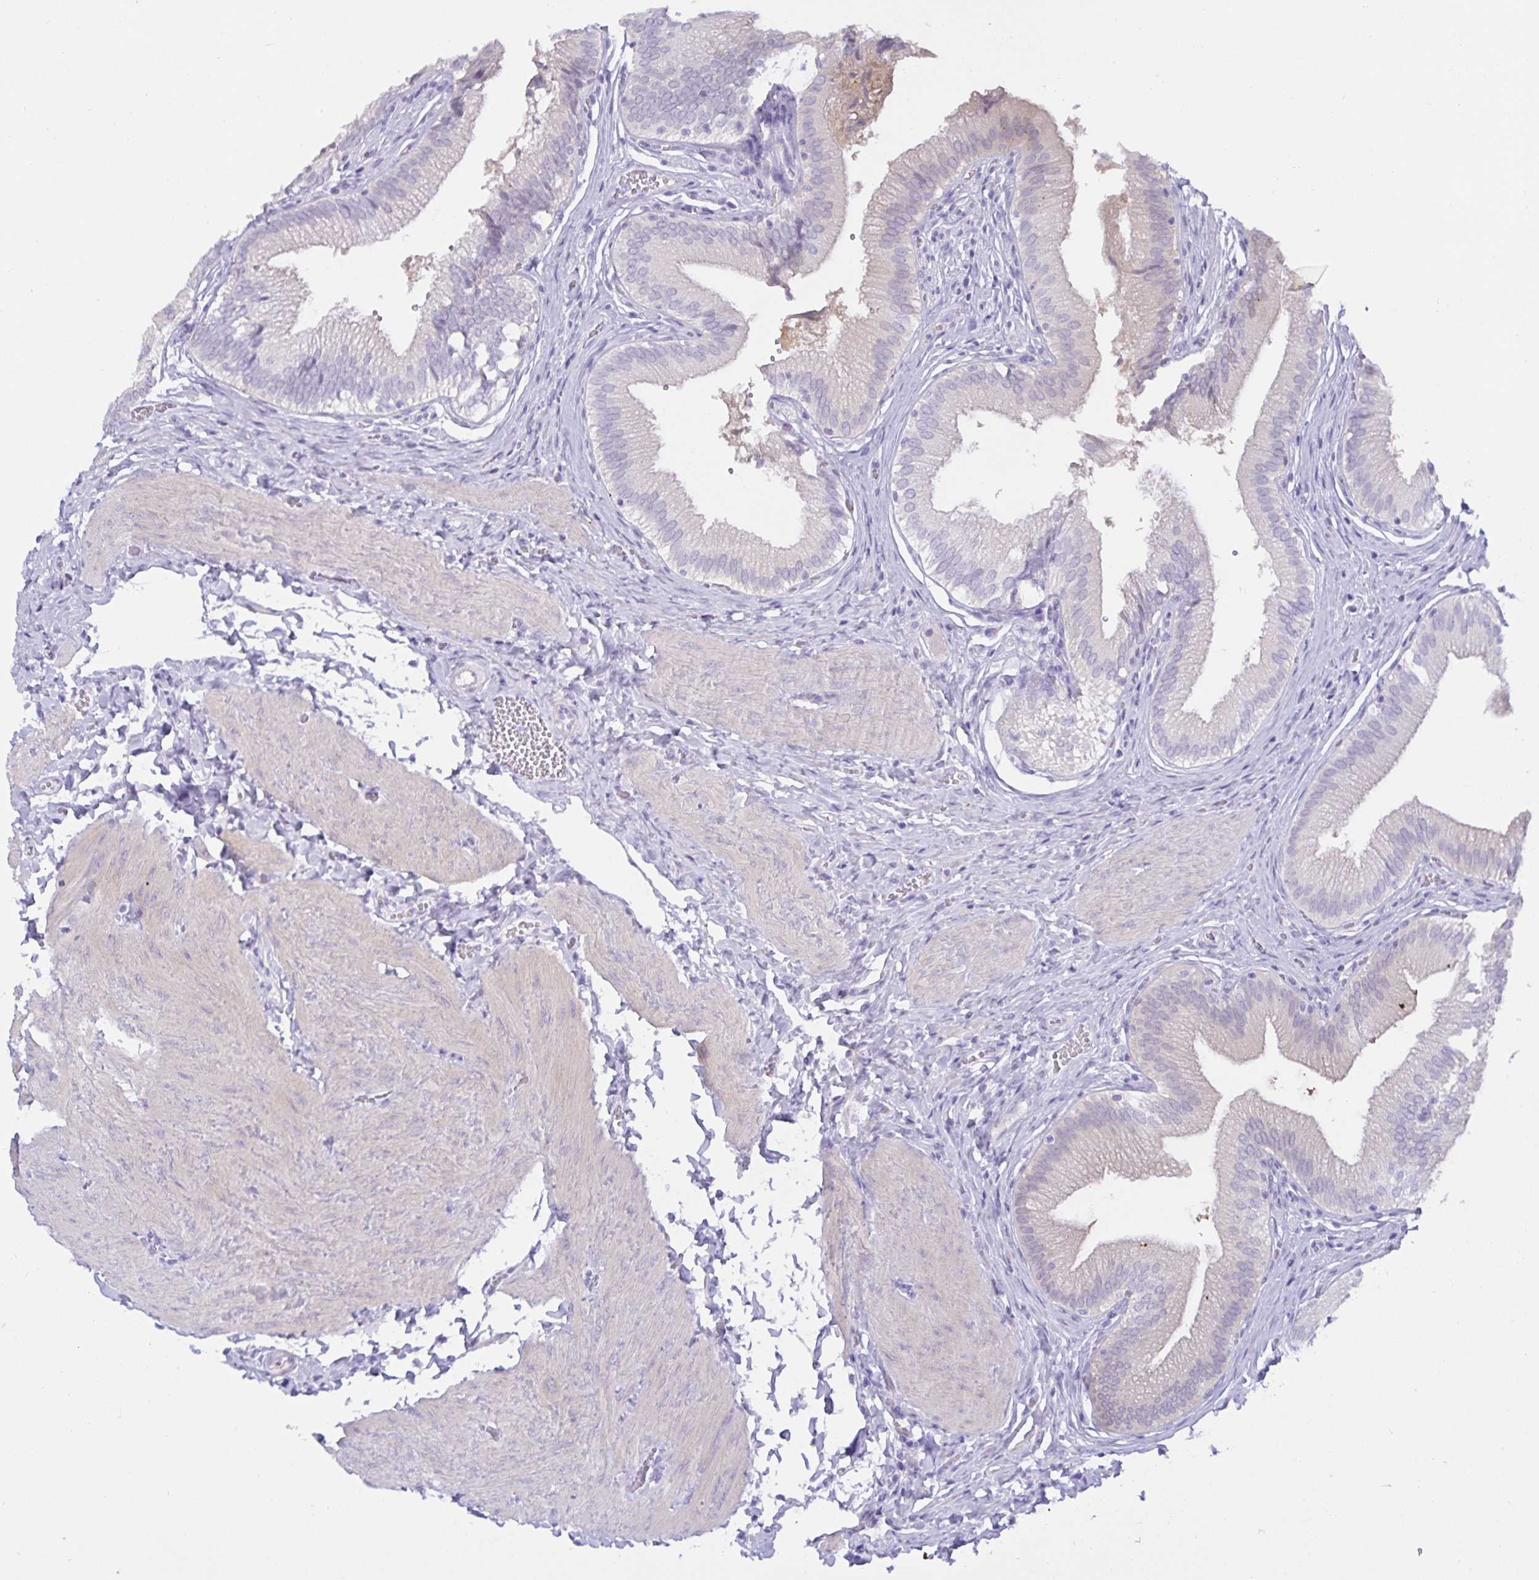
{"staining": {"intensity": "negative", "quantity": "none", "location": "none"}, "tissue": "gallbladder", "cell_type": "Glandular cells", "image_type": "normal", "snomed": [{"axis": "morphology", "description": "Normal tissue, NOS"}, {"axis": "topography", "description": "Gallbladder"}, {"axis": "topography", "description": "Peripheral nerve tissue"}], "caption": "Immunohistochemistry photomicrograph of normal gallbladder: gallbladder stained with DAB demonstrates no significant protein expression in glandular cells.", "gene": "MON2", "patient": {"sex": "male", "age": 17}}